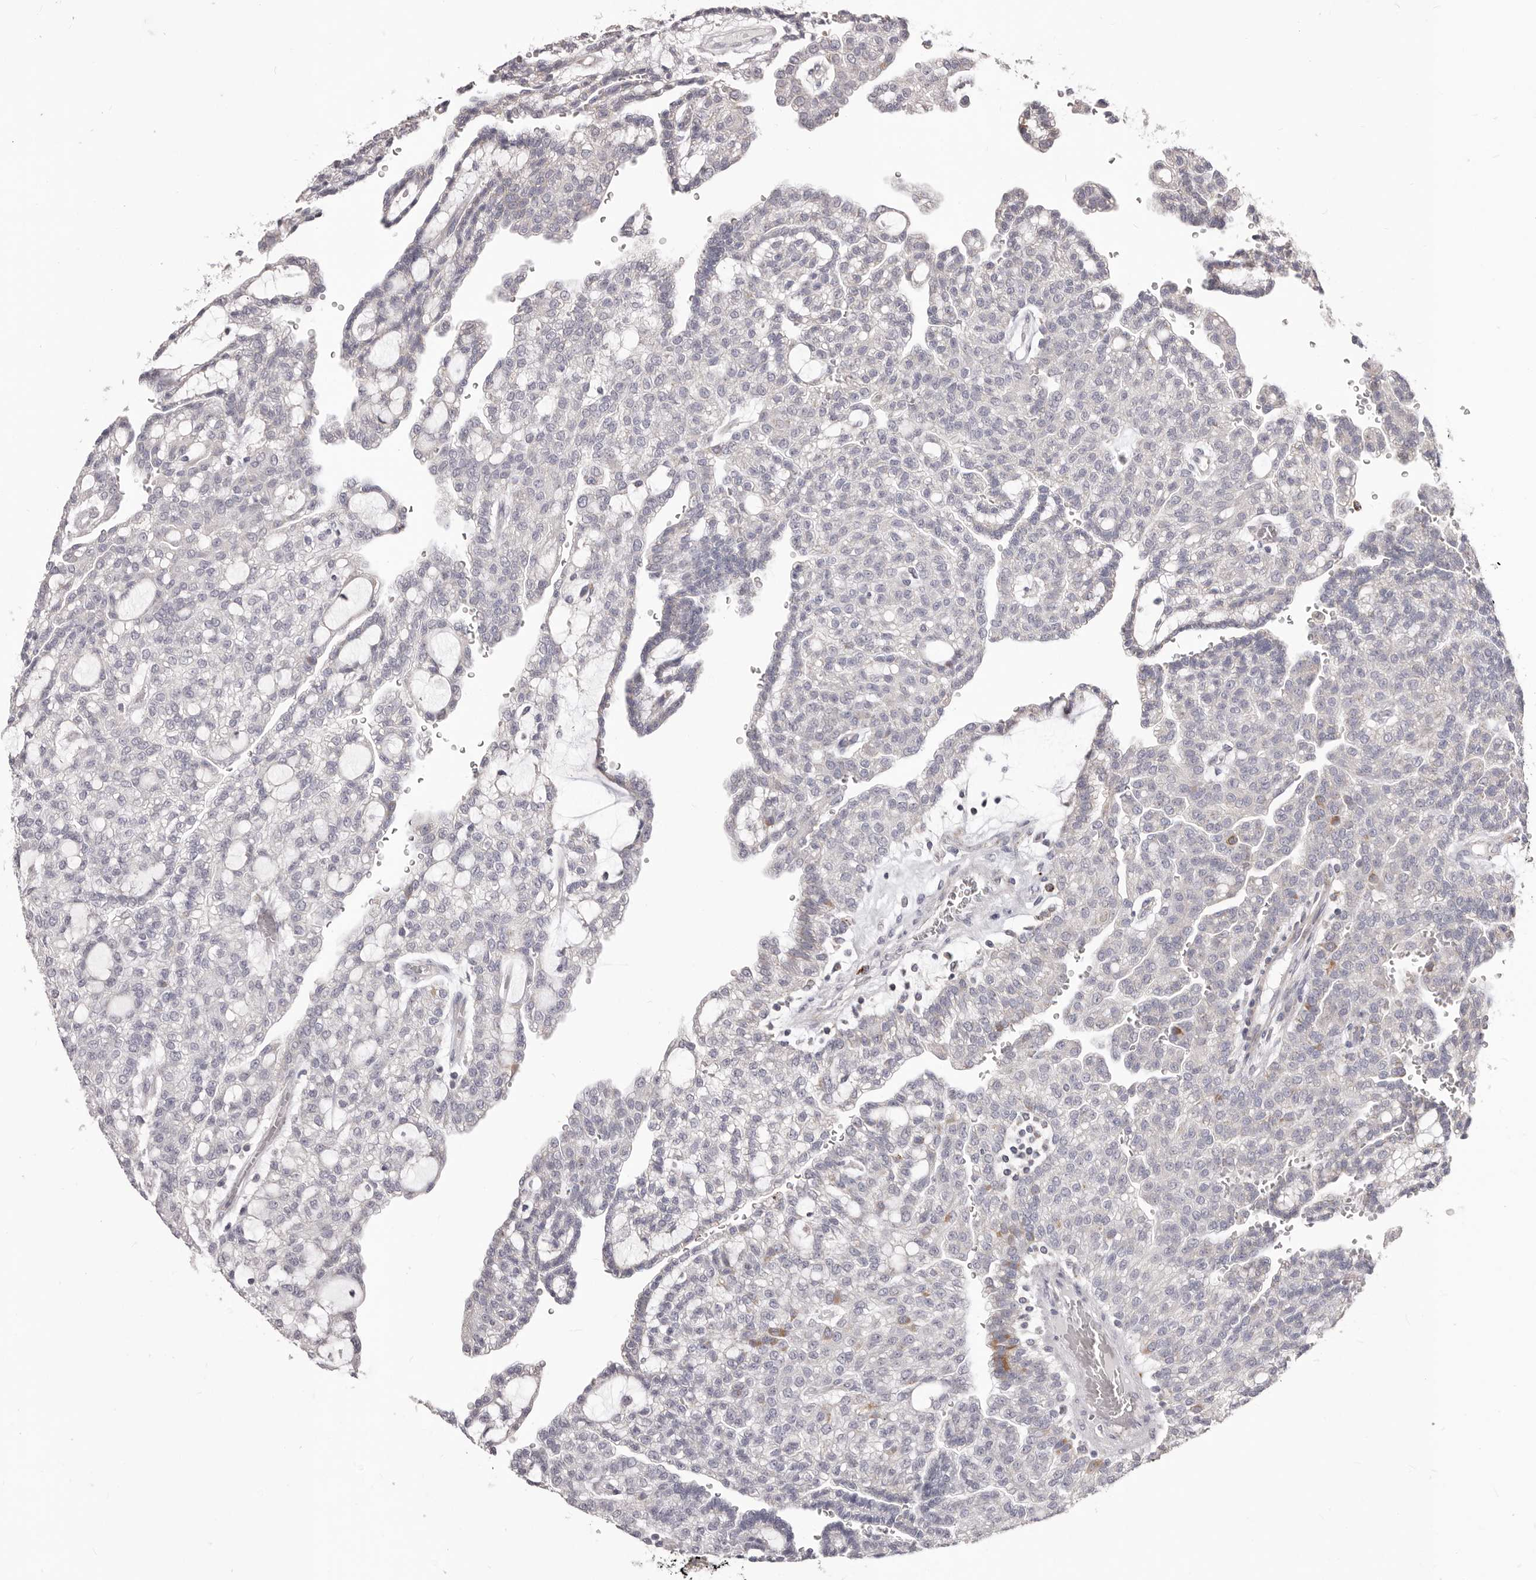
{"staining": {"intensity": "negative", "quantity": "none", "location": "none"}, "tissue": "renal cancer", "cell_type": "Tumor cells", "image_type": "cancer", "snomed": [{"axis": "morphology", "description": "Adenocarcinoma, NOS"}, {"axis": "topography", "description": "Kidney"}], "caption": "An immunohistochemistry micrograph of adenocarcinoma (renal) is shown. There is no staining in tumor cells of adenocarcinoma (renal).", "gene": "PRMT2", "patient": {"sex": "male", "age": 63}}